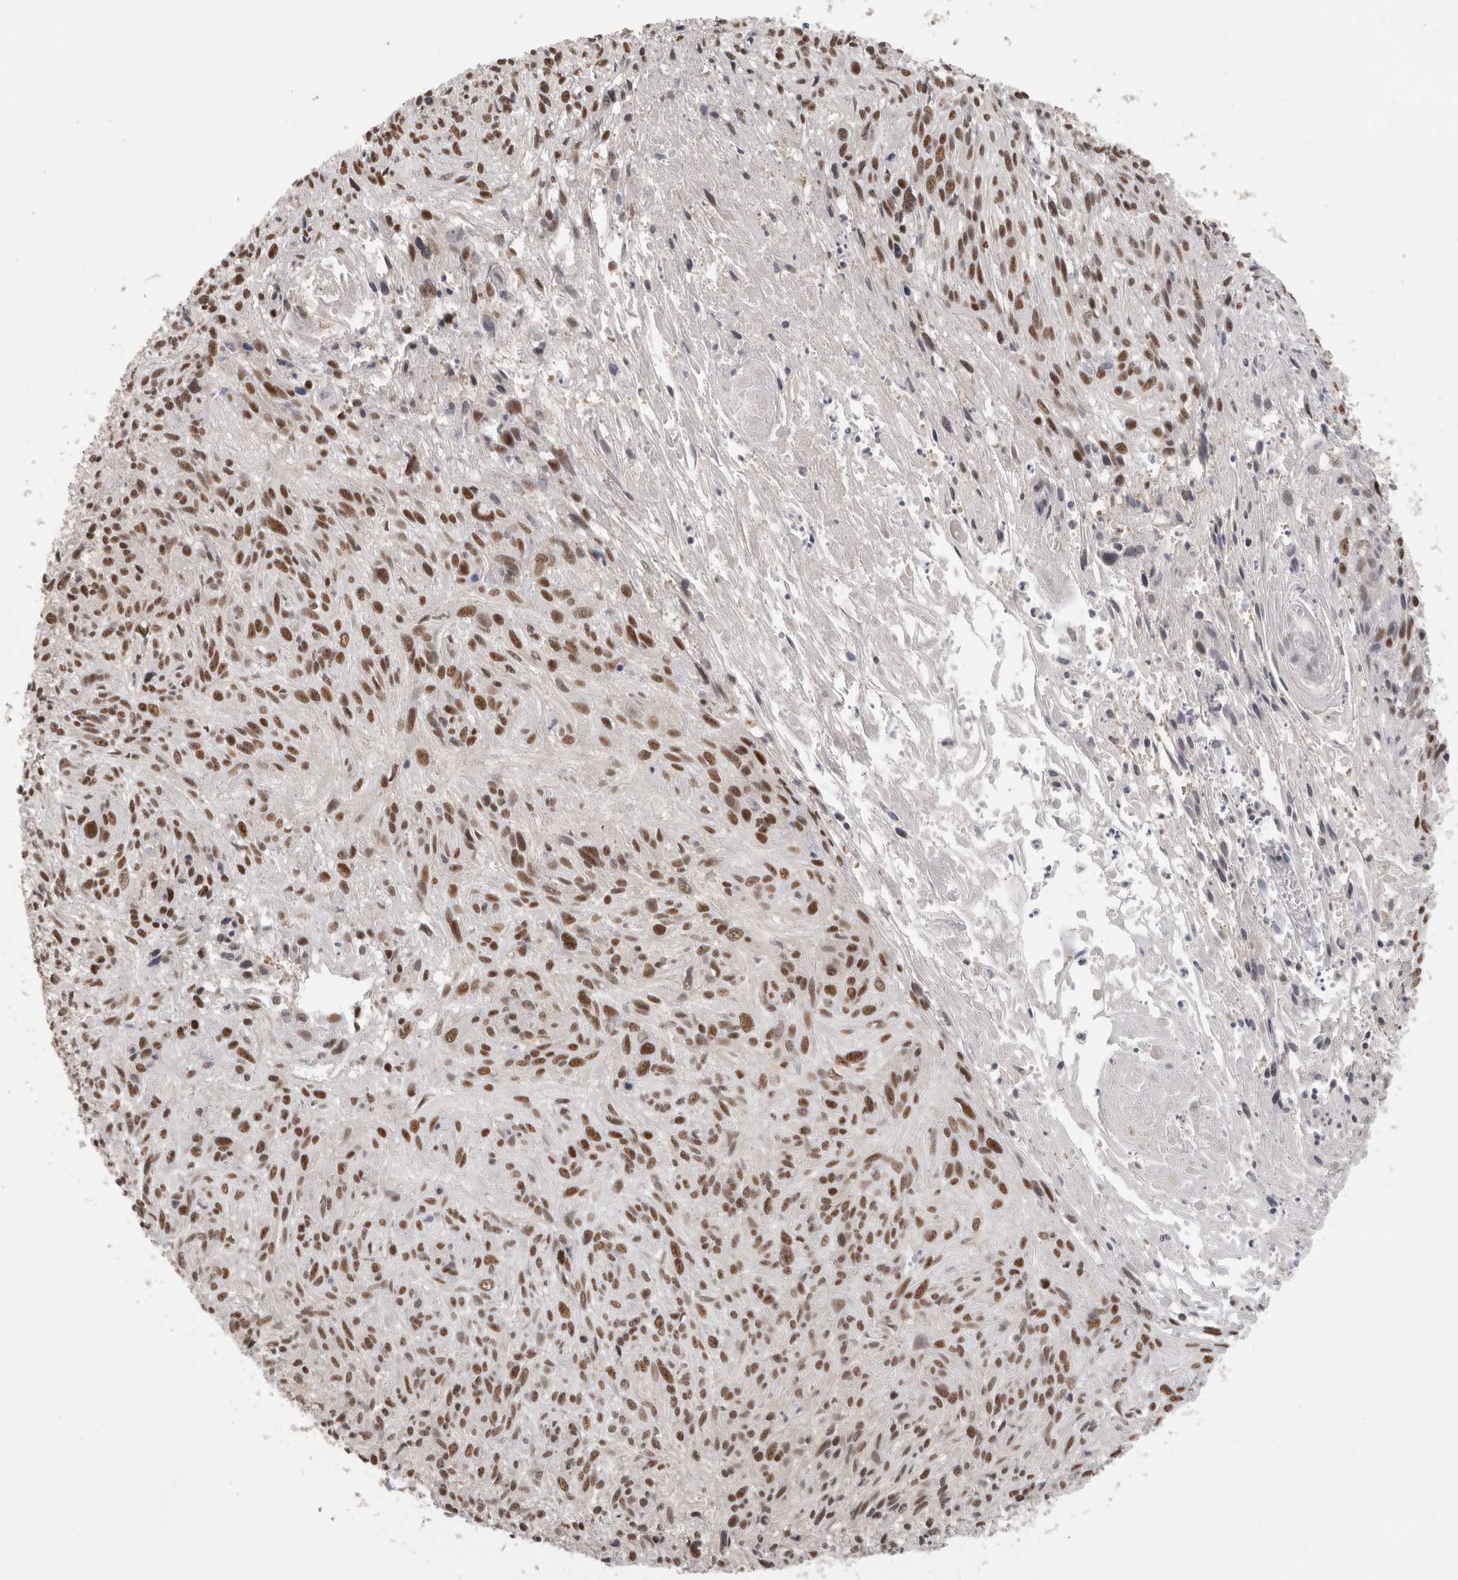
{"staining": {"intensity": "strong", "quantity": ">75%", "location": "nuclear"}, "tissue": "cervical cancer", "cell_type": "Tumor cells", "image_type": "cancer", "snomed": [{"axis": "morphology", "description": "Squamous cell carcinoma, NOS"}, {"axis": "topography", "description": "Cervix"}], "caption": "Tumor cells display strong nuclear staining in approximately >75% of cells in cervical cancer.", "gene": "ZNF830", "patient": {"sex": "female", "age": 51}}